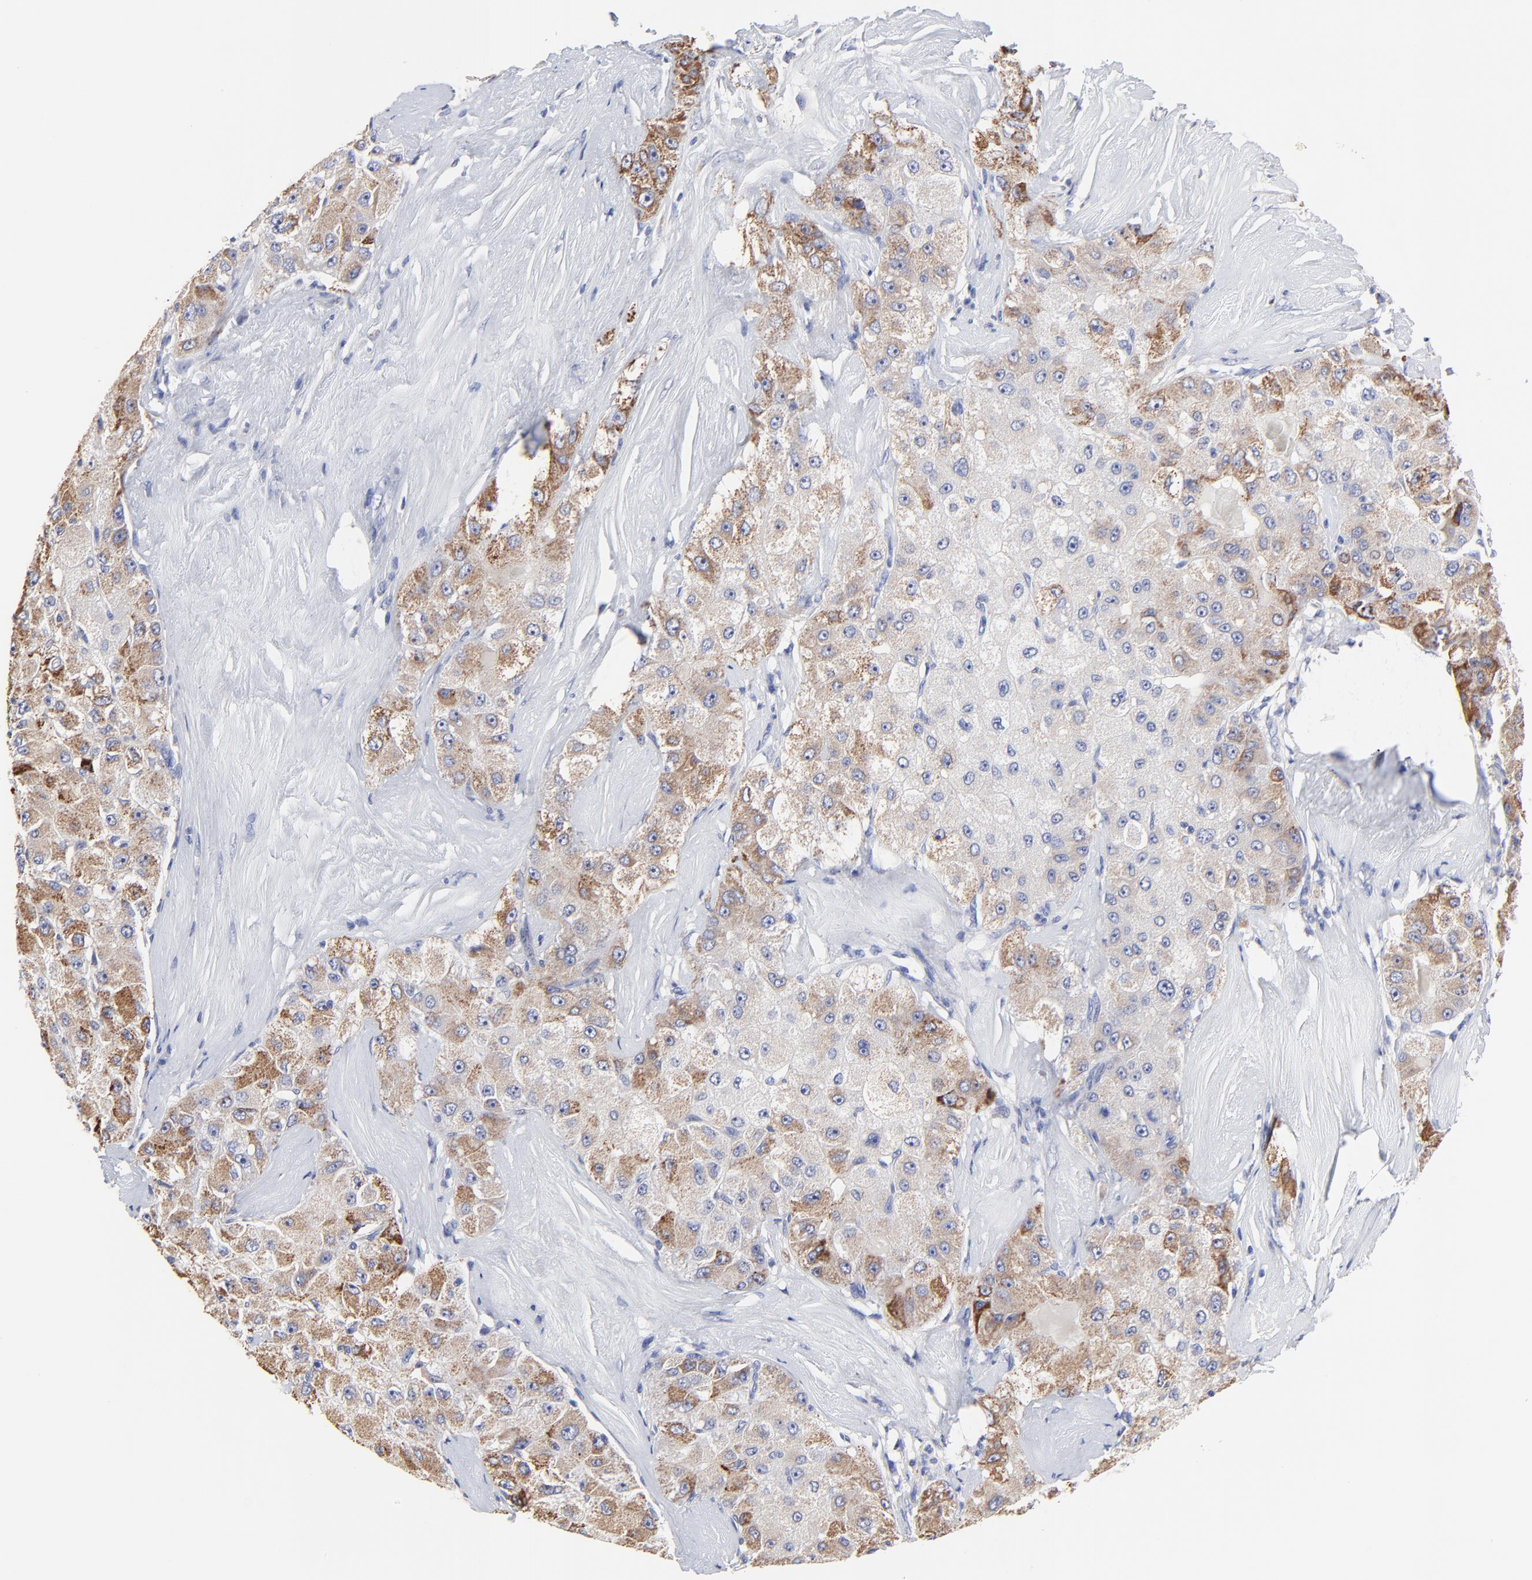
{"staining": {"intensity": "moderate", "quantity": ">75%", "location": "cytoplasmic/membranous"}, "tissue": "liver cancer", "cell_type": "Tumor cells", "image_type": "cancer", "snomed": [{"axis": "morphology", "description": "Carcinoma, Hepatocellular, NOS"}, {"axis": "topography", "description": "Liver"}], "caption": "Approximately >75% of tumor cells in human liver cancer (hepatocellular carcinoma) show moderate cytoplasmic/membranous protein staining as visualized by brown immunohistochemical staining.", "gene": "FBXO10", "patient": {"sex": "male", "age": 80}}